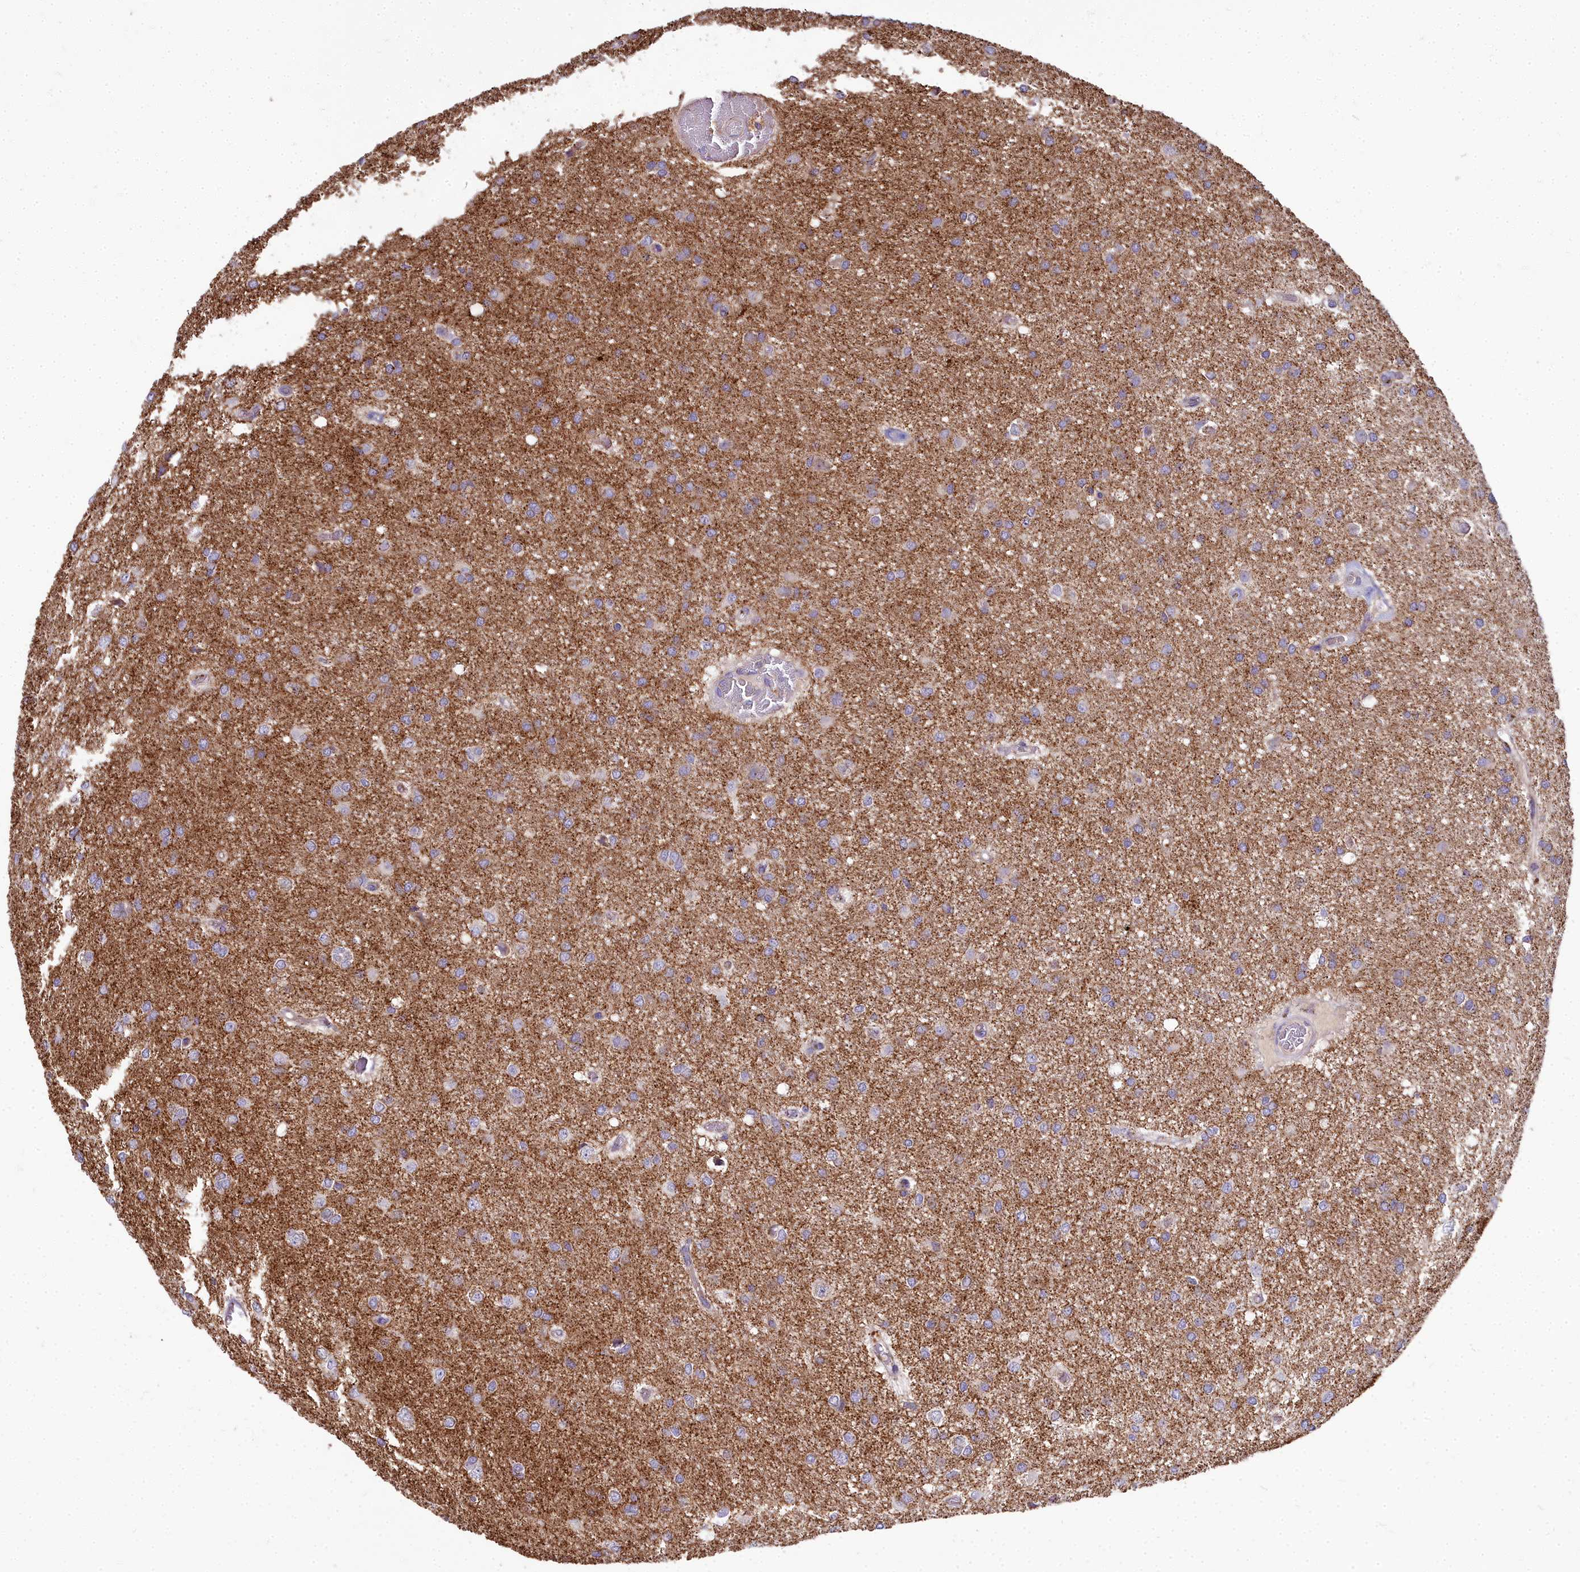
{"staining": {"intensity": "weak", "quantity": ">75%", "location": "cytoplasmic/membranous"}, "tissue": "glioma", "cell_type": "Tumor cells", "image_type": "cancer", "snomed": [{"axis": "morphology", "description": "Glioma, malignant, High grade"}, {"axis": "topography", "description": "Brain"}], "caption": "A micrograph of glioma stained for a protein demonstrates weak cytoplasmic/membranous brown staining in tumor cells.", "gene": "FRMPD1", "patient": {"sex": "female", "age": 50}}